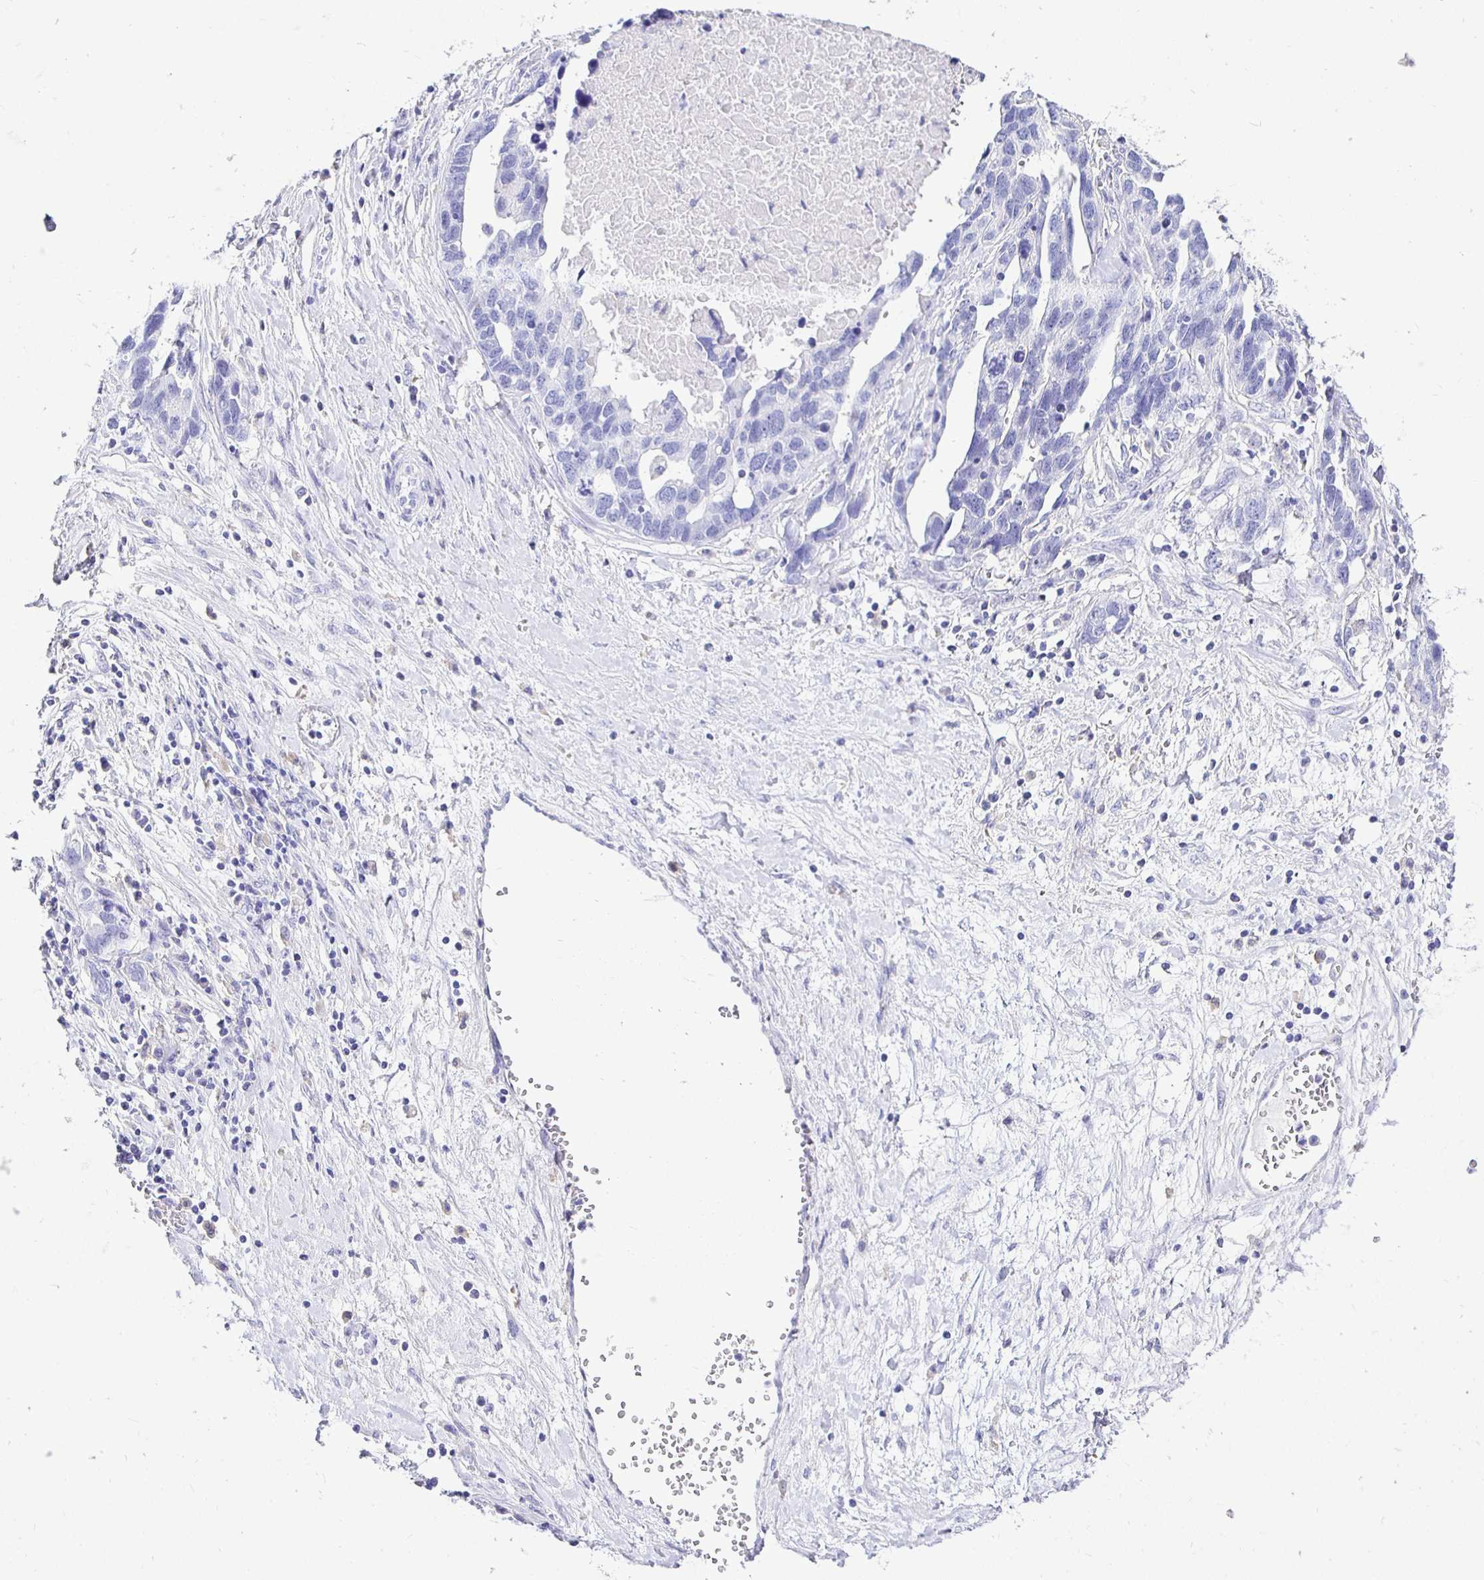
{"staining": {"intensity": "negative", "quantity": "none", "location": "none"}, "tissue": "ovarian cancer", "cell_type": "Tumor cells", "image_type": "cancer", "snomed": [{"axis": "morphology", "description": "Cystadenocarcinoma, serous, NOS"}, {"axis": "topography", "description": "Ovary"}], "caption": "Tumor cells show no significant staining in serous cystadenocarcinoma (ovarian).", "gene": "UMOD", "patient": {"sex": "female", "age": 54}}